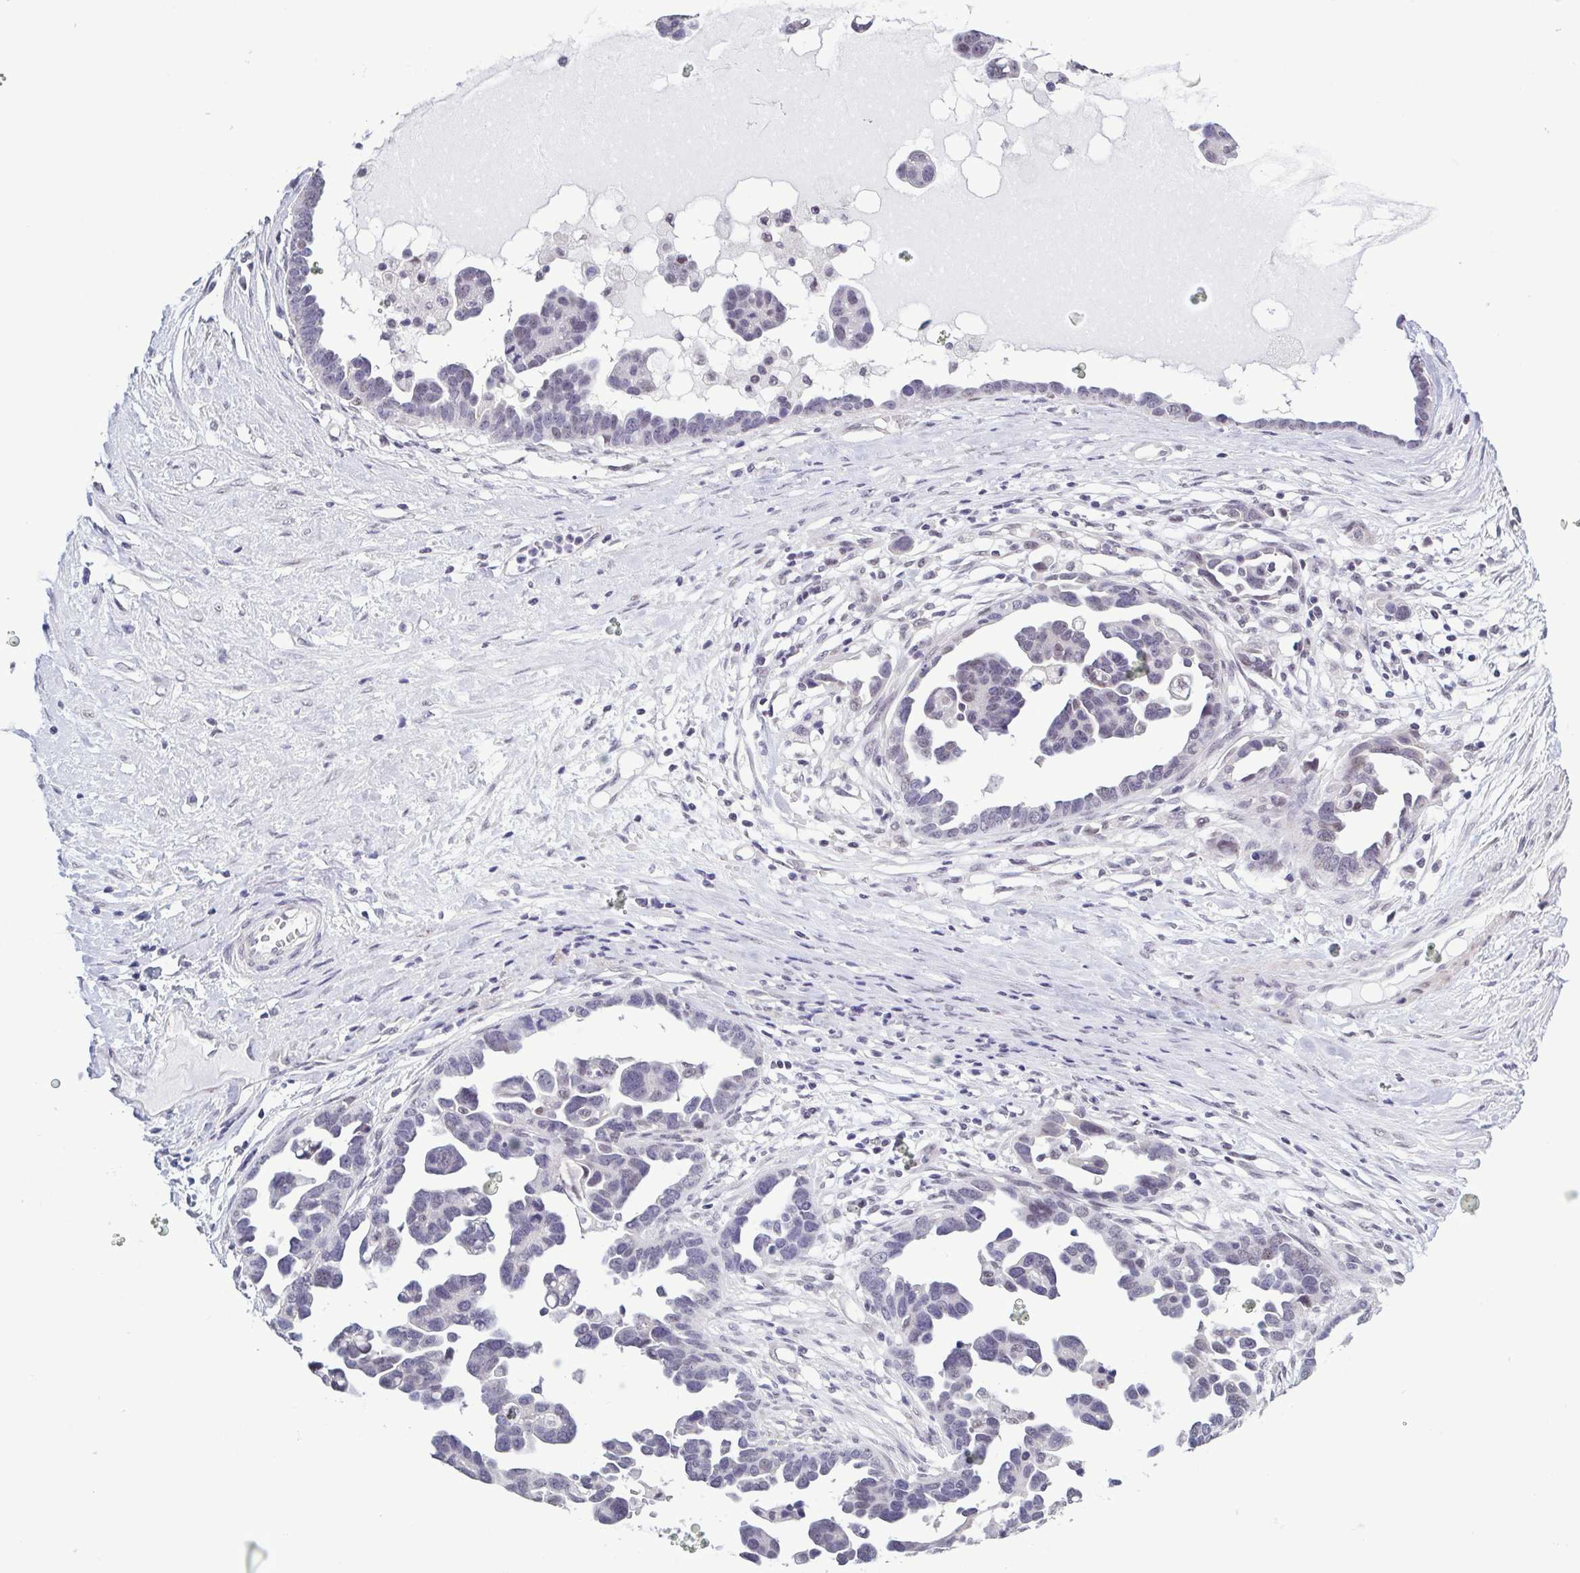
{"staining": {"intensity": "negative", "quantity": "none", "location": "none"}, "tissue": "ovarian cancer", "cell_type": "Tumor cells", "image_type": "cancer", "snomed": [{"axis": "morphology", "description": "Cystadenocarcinoma, serous, NOS"}, {"axis": "topography", "description": "Ovary"}], "caption": "This is an immunohistochemistry (IHC) histopathology image of ovarian cancer (serous cystadenocarcinoma). There is no staining in tumor cells.", "gene": "TMEM92", "patient": {"sex": "female", "age": 54}}